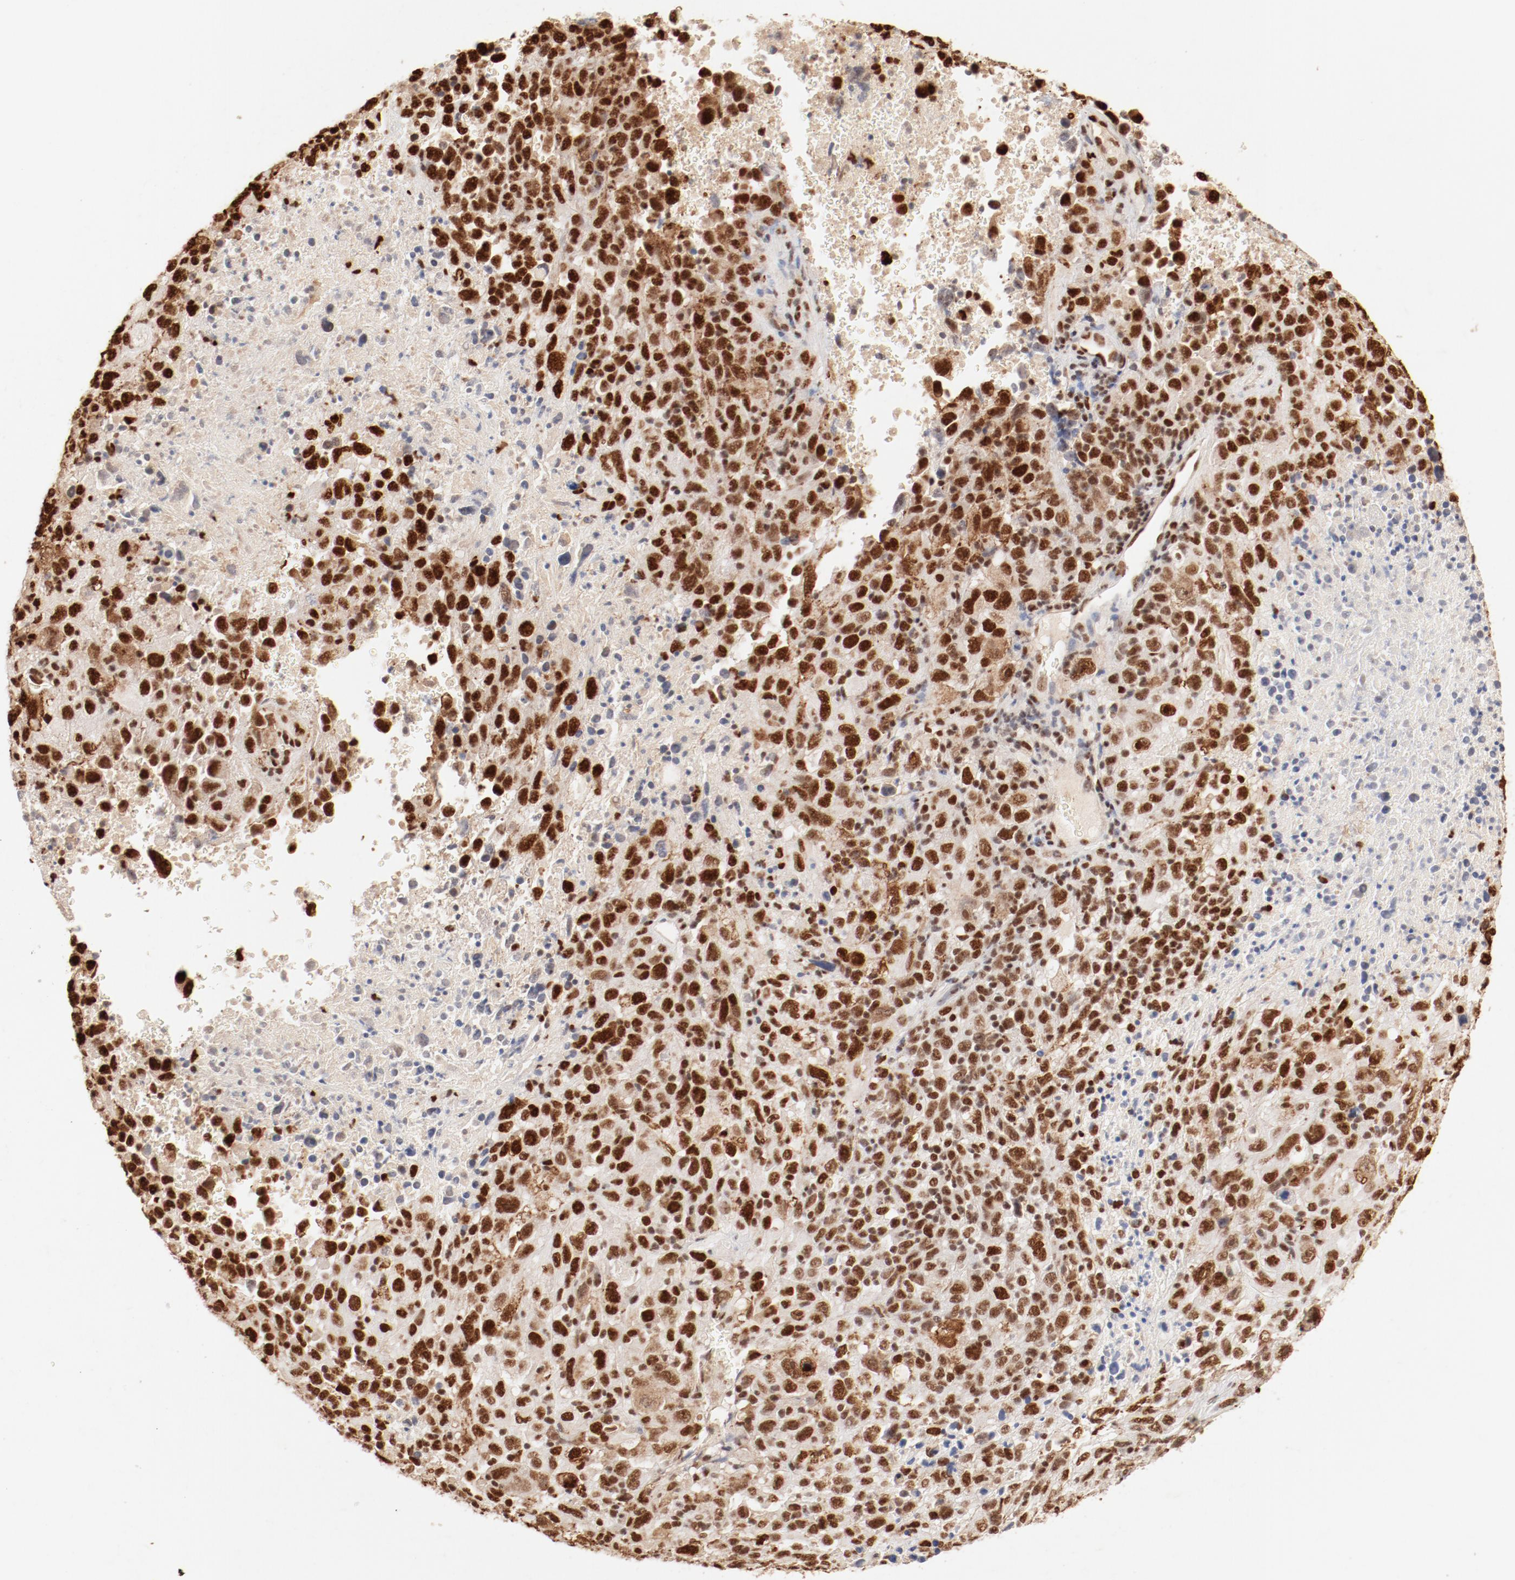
{"staining": {"intensity": "strong", "quantity": ">75%", "location": "nuclear"}, "tissue": "melanoma", "cell_type": "Tumor cells", "image_type": "cancer", "snomed": [{"axis": "morphology", "description": "Malignant melanoma, Metastatic site"}, {"axis": "topography", "description": "Cerebral cortex"}], "caption": "Human melanoma stained with a protein marker displays strong staining in tumor cells.", "gene": "FAM50A", "patient": {"sex": "female", "age": 52}}